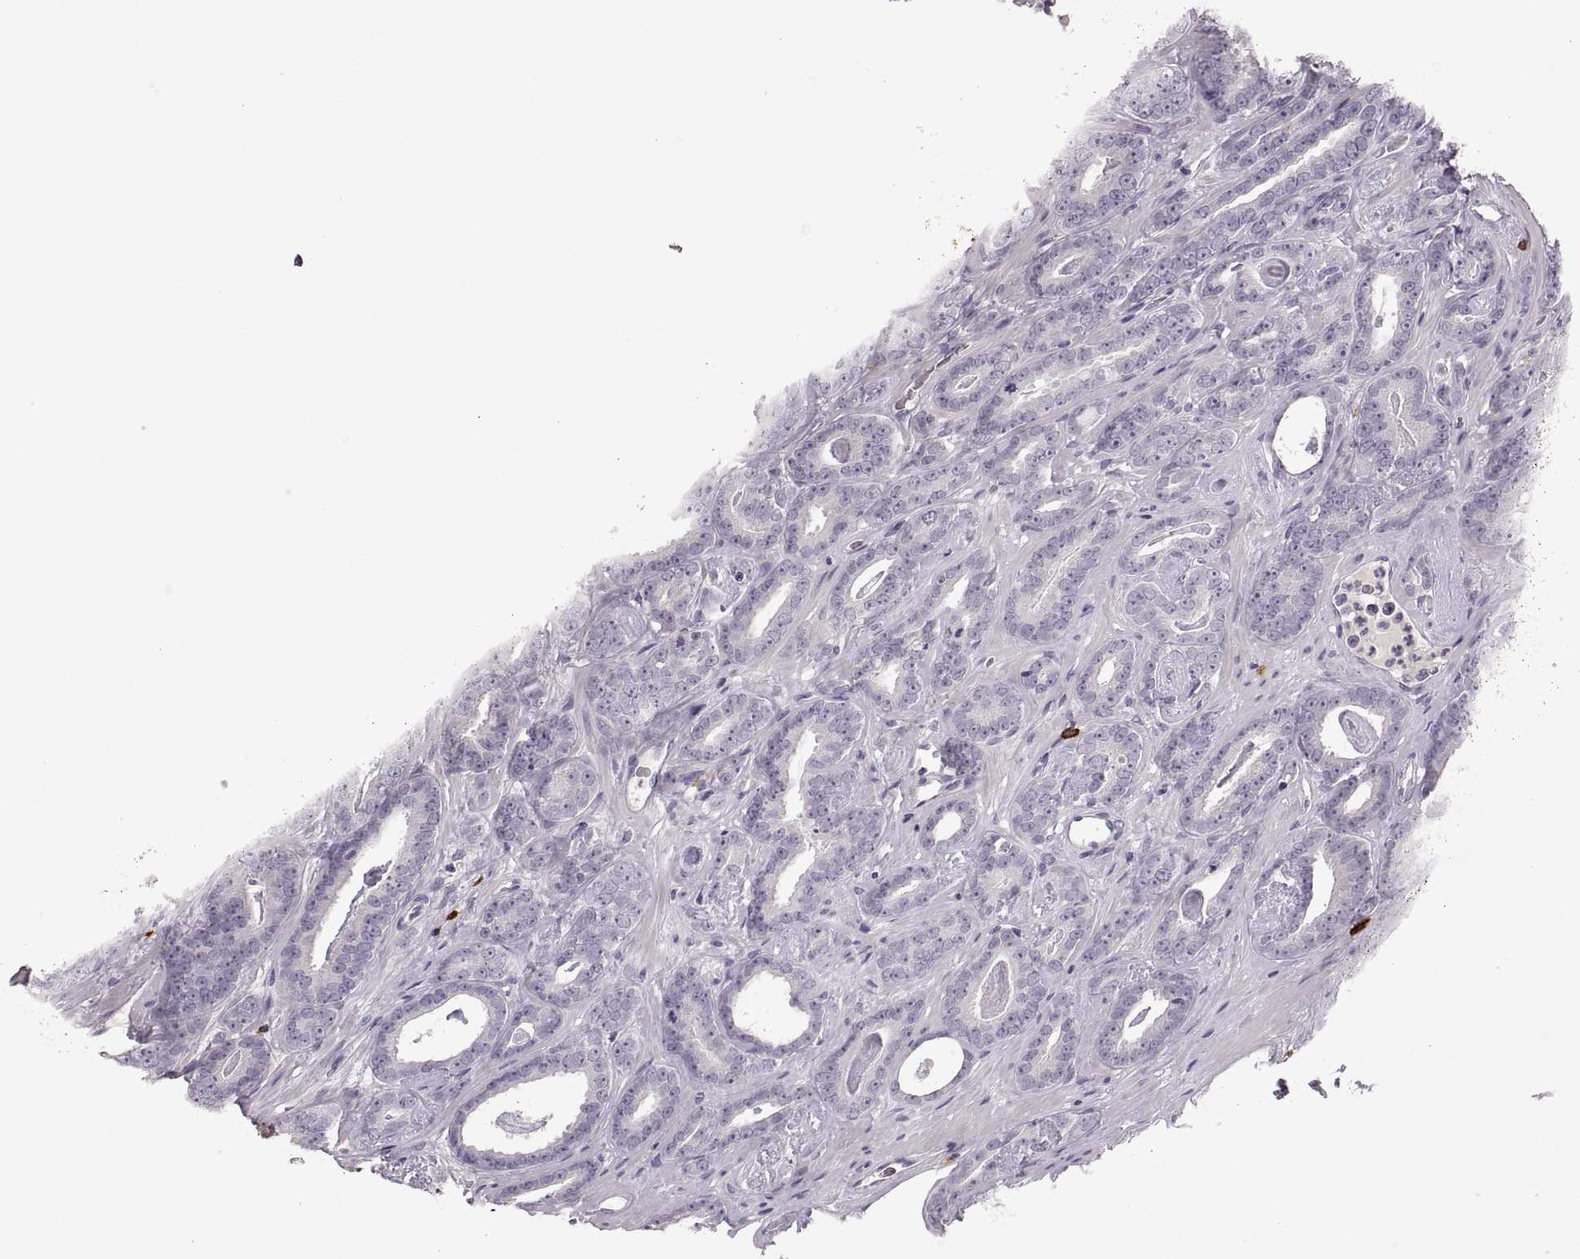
{"staining": {"intensity": "negative", "quantity": "none", "location": "none"}, "tissue": "prostate cancer", "cell_type": "Tumor cells", "image_type": "cancer", "snomed": [{"axis": "morphology", "description": "Adenocarcinoma, Medium grade"}, {"axis": "topography", "description": "Prostate and seminal vesicle, NOS"}, {"axis": "topography", "description": "Prostate"}], "caption": "DAB immunohistochemical staining of prostate medium-grade adenocarcinoma displays no significant positivity in tumor cells.", "gene": "WFDC8", "patient": {"sex": "male", "age": 54}}